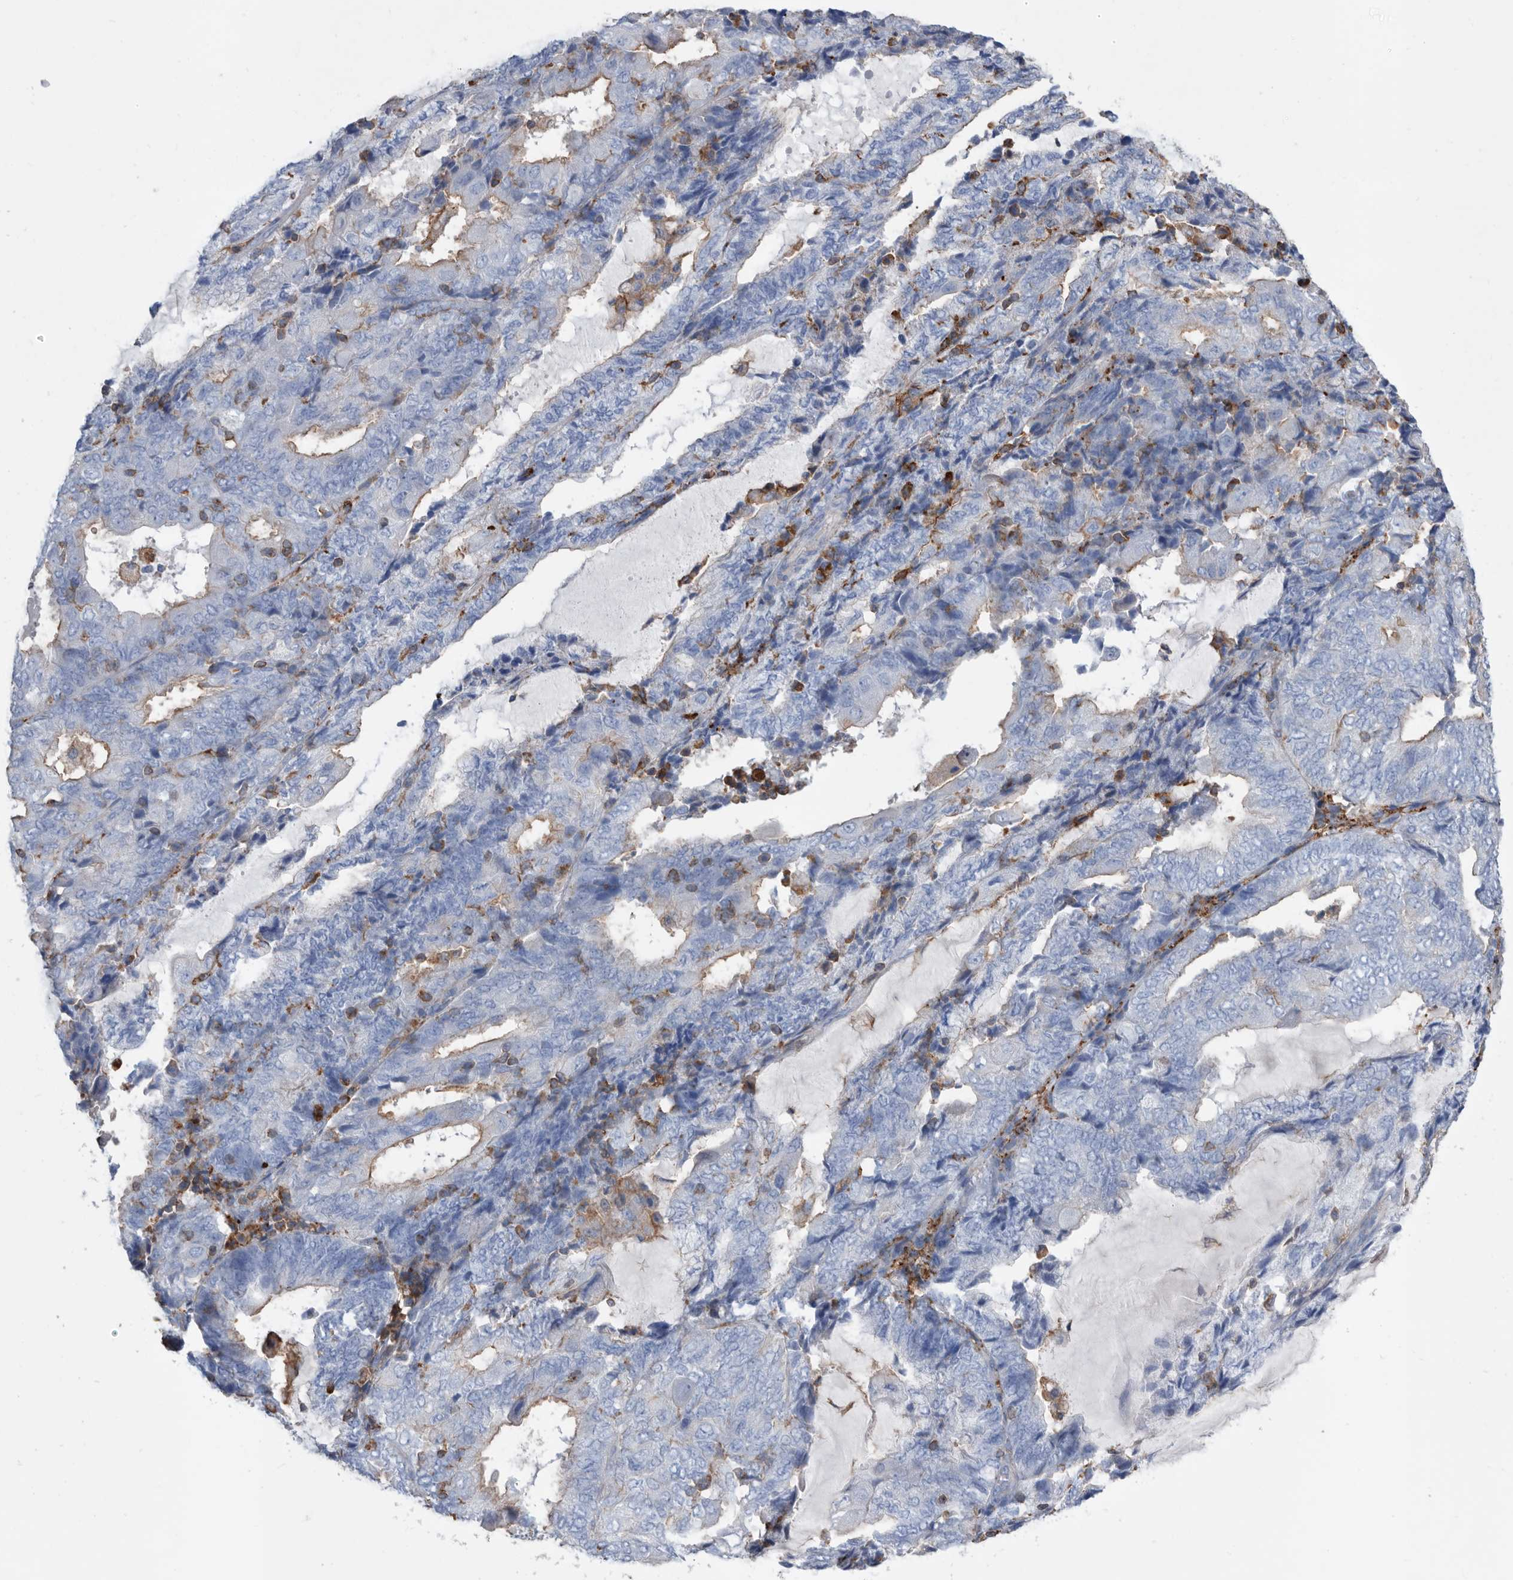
{"staining": {"intensity": "weak", "quantity": "<25%", "location": "cytoplasmic/membranous"}, "tissue": "endometrial cancer", "cell_type": "Tumor cells", "image_type": "cancer", "snomed": [{"axis": "morphology", "description": "Adenocarcinoma, NOS"}, {"axis": "topography", "description": "Endometrium"}], "caption": "IHC of human adenocarcinoma (endometrial) demonstrates no staining in tumor cells.", "gene": "MS4A4A", "patient": {"sex": "female", "age": 81}}